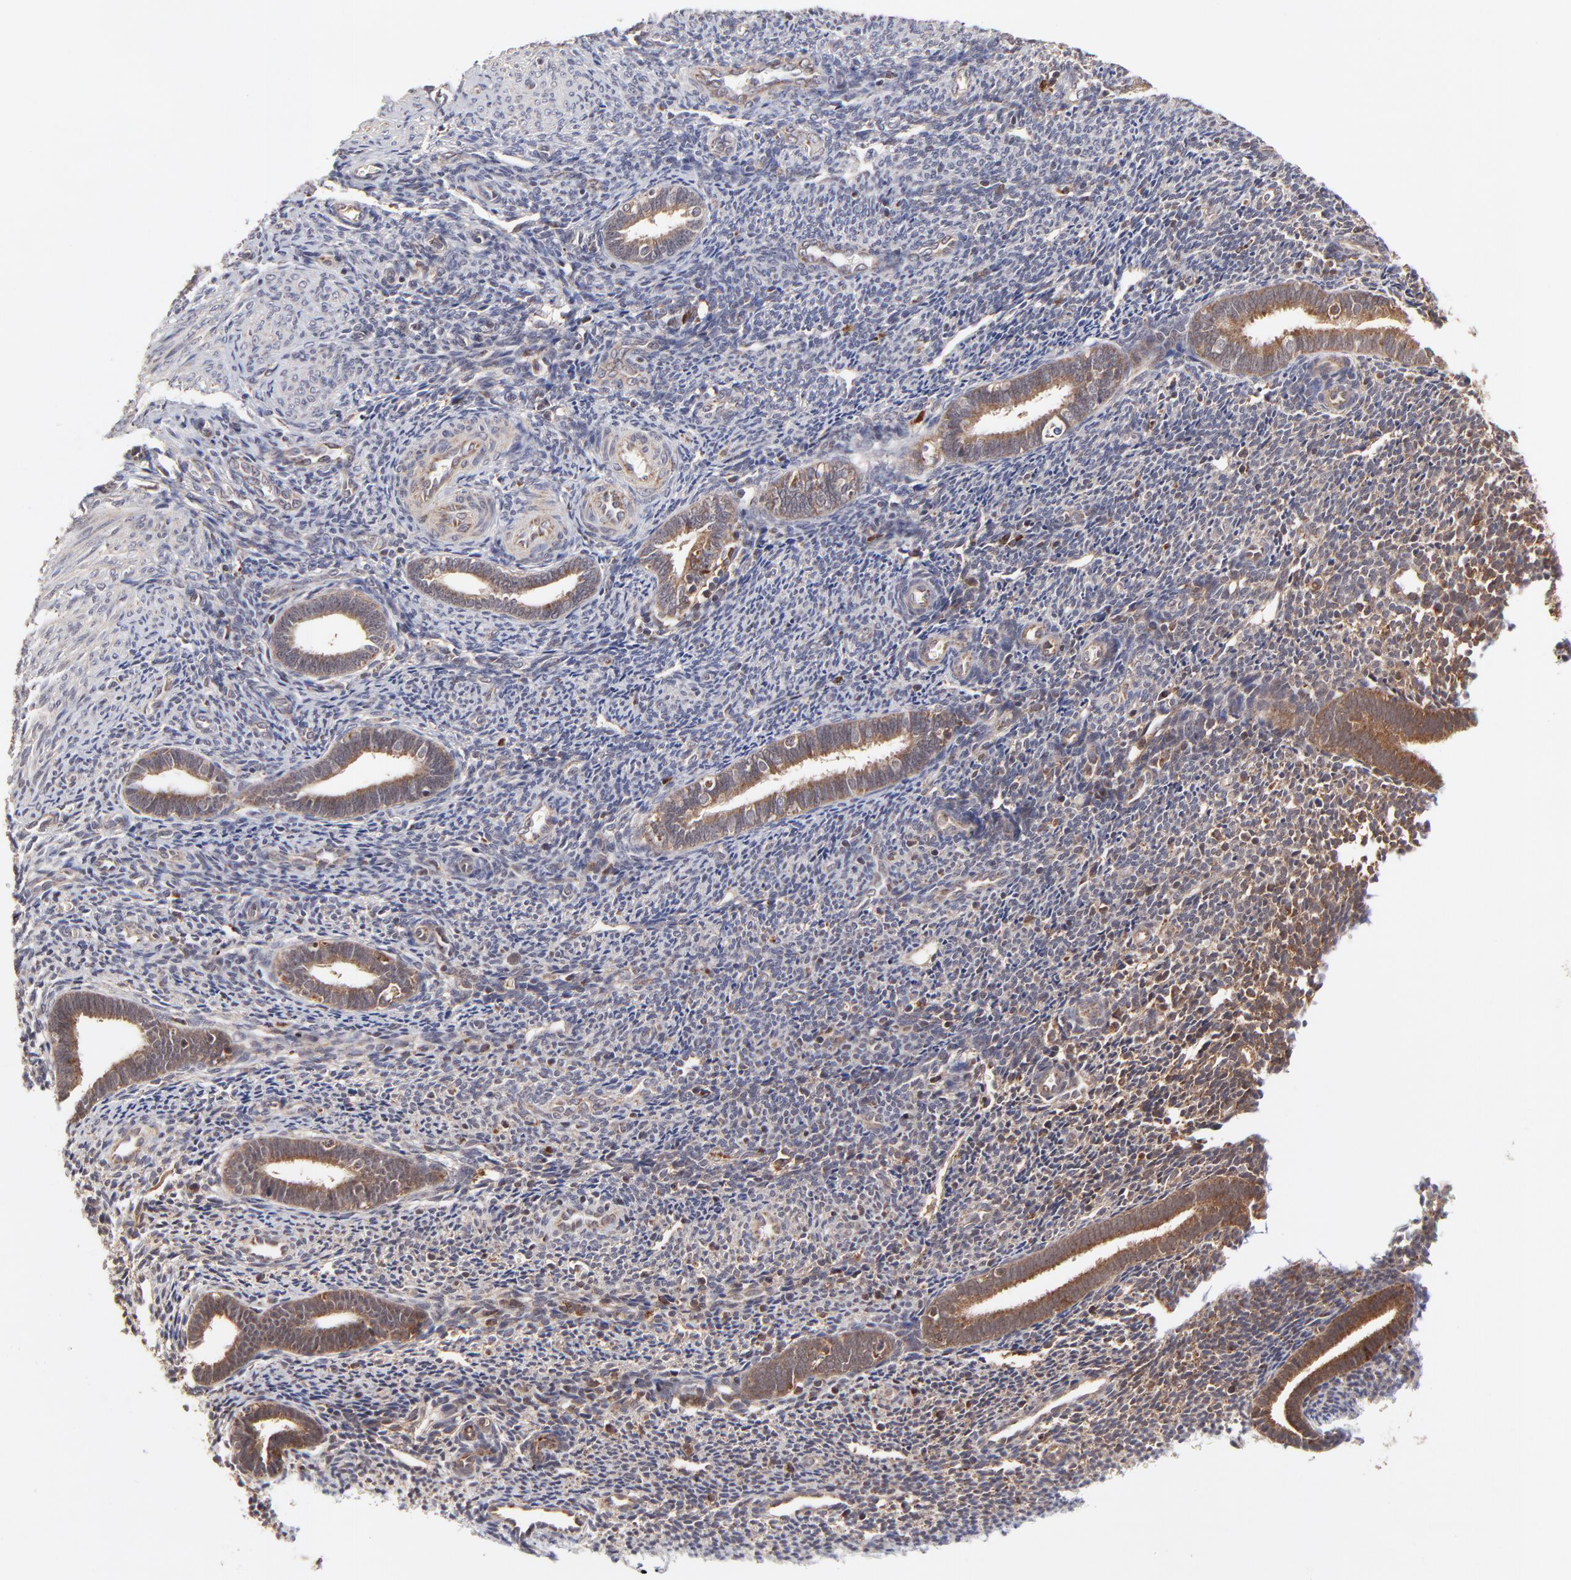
{"staining": {"intensity": "strong", "quantity": "<25%", "location": "cytoplasmic/membranous"}, "tissue": "endometrium", "cell_type": "Cells in endometrial stroma", "image_type": "normal", "snomed": [{"axis": "morphology", "description": "Normal tissue, NOS"}, {"axis": "topography", "description": "Endometrium"}], "caption": "Strong cytoplasmic/membranous staining for a protein is identified in approximately <25% of cells in endometrial stroma of unremarkable endometrium using IHC.", "gene": "MAP2K7", "patient": {"sex": "female", "age": 27}}